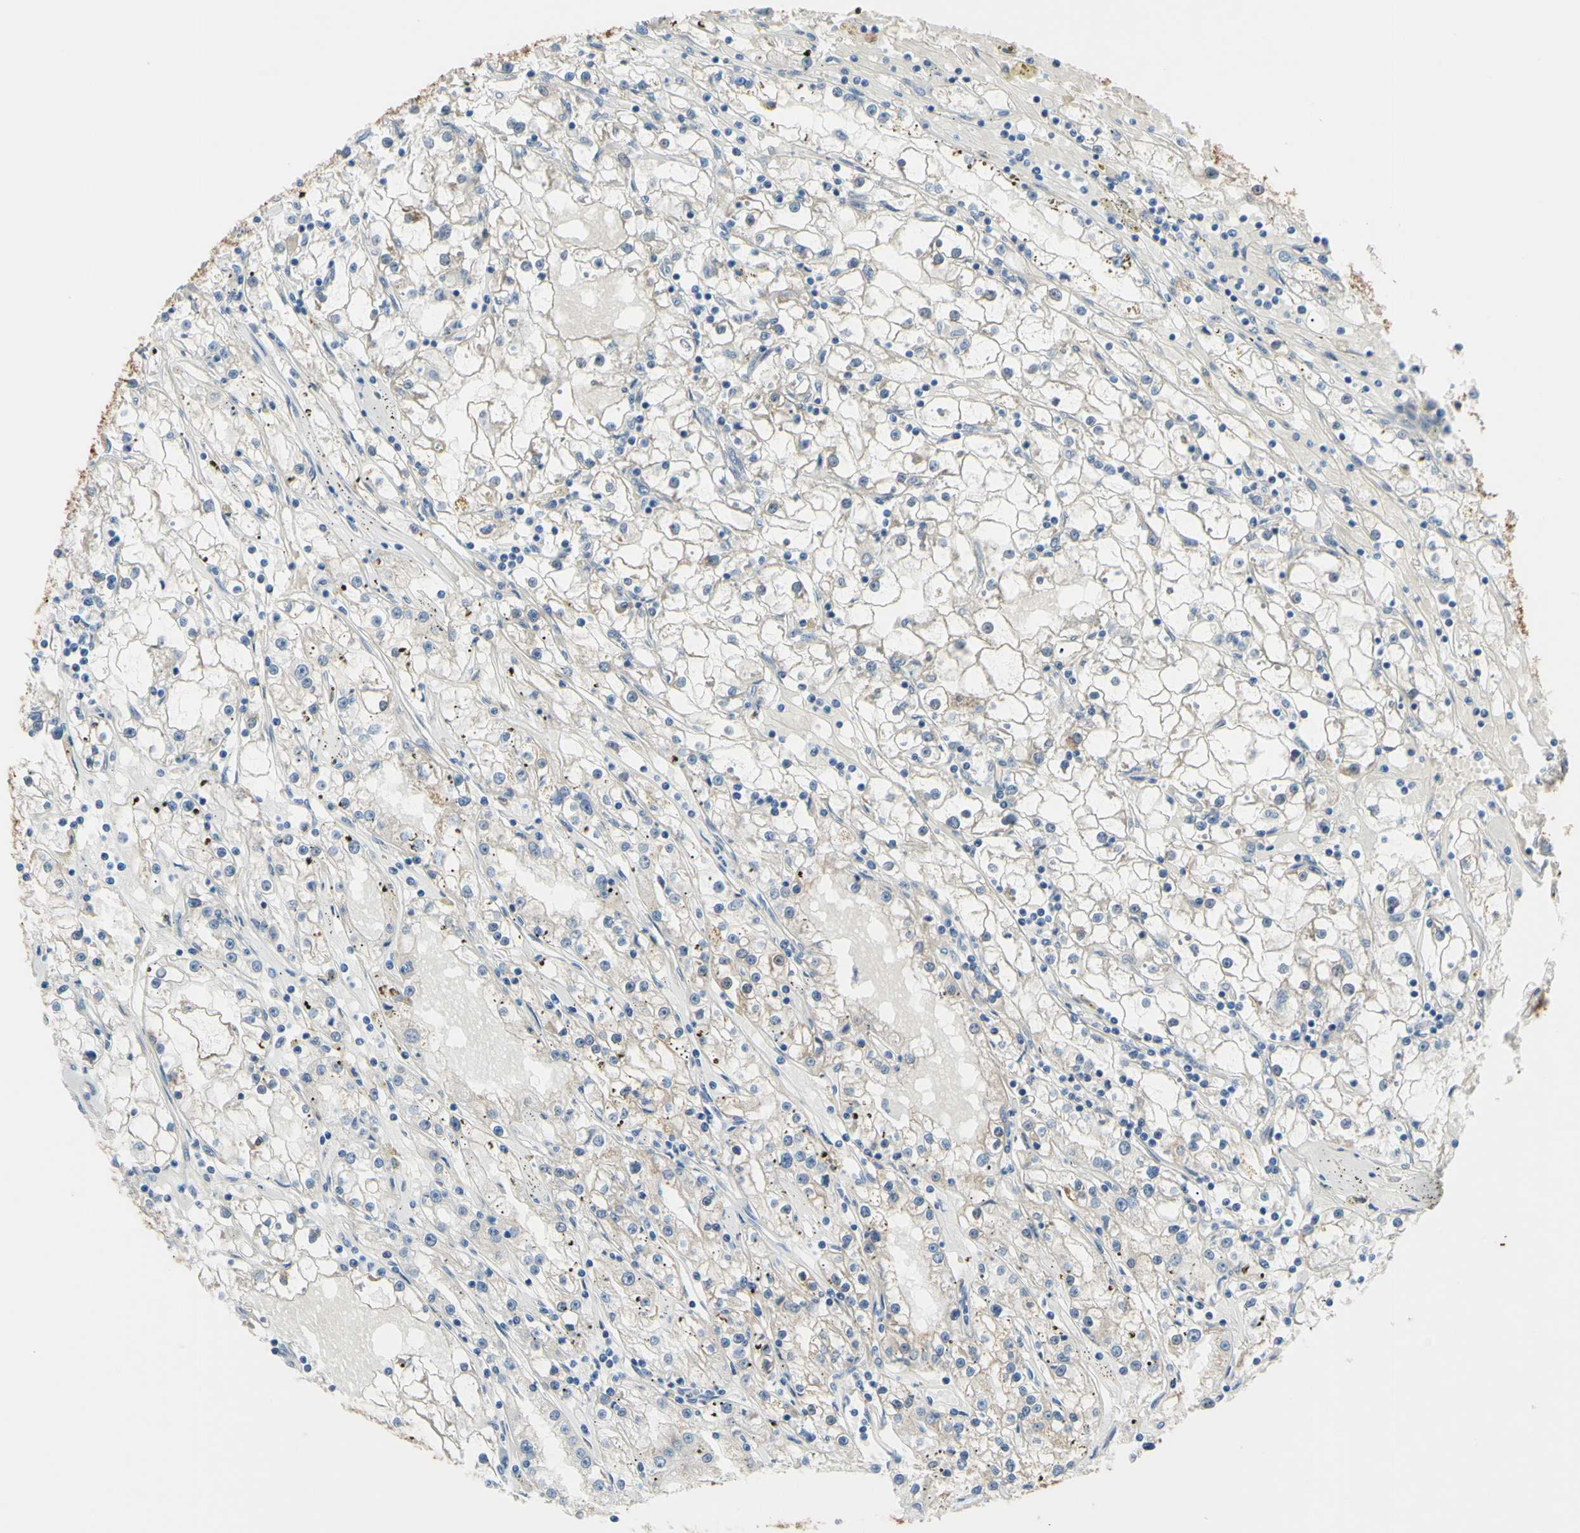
{"staining": {"intensity": "weak", "quantity": "<25%", "location": "cytoplasmic/membranous"}, "tissue": "renal cancer", "cell_type": "Tumor cells", "image_type": "cancer", "snomed": [{"axis": "morphology", "description": "Adenocarcinoma, NOS"}, {"axis": "topography", "description": "Kidney"}], "caption": "An image of human renal cancer is negative for staining in tumor cells. (Stains: DAB immunohistochemistry (IHC) with hematoxylin counter stain, Microscopy: brightfield microscopy at high magnification).", "gene": "NOL3", "patient": {"sex": "male", "age": 56}}